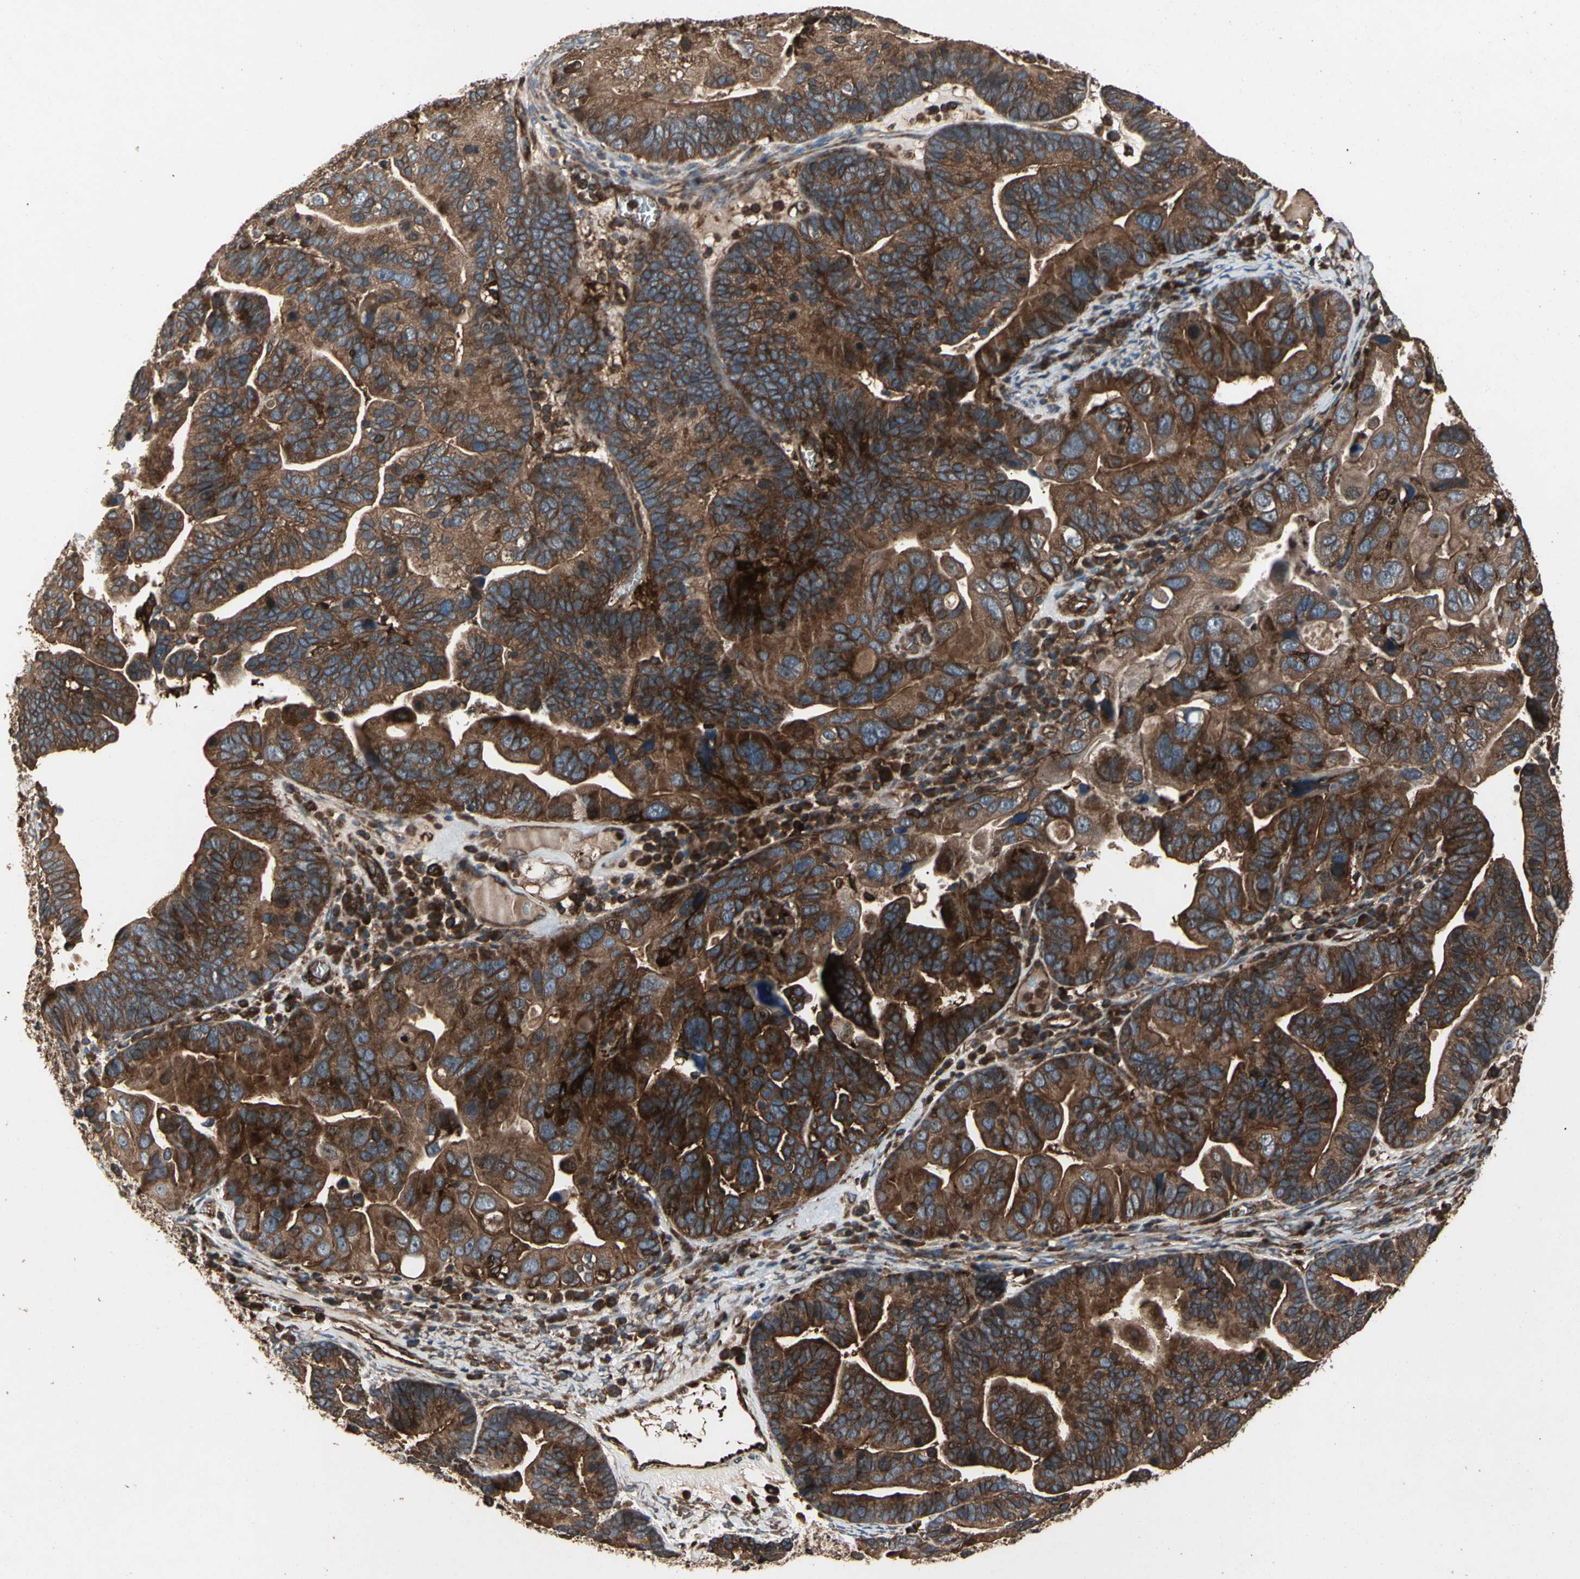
{"staining": {"intensity": "strong", "quantity": ">75%", "location": "cytoplasmic/membranous"}, "tissue": "ovarian cancer", "cell_type": "Tumor cells", "image_type": "cancer", "snomed": [{"axis": "morphology", "description": "Cystadenocarcinoma, serous, NOS"}, {"axis": "topography", "description": "Ovary"}], "caption": "Brown immunohistochemical staining in ovarian serous cystadenocarcinoma displays strong cytoplasmic/membranous expression in approximately >75% of tumor cells. (DAB IHC with brightfield microscopy, high magnification).", "gene": "AGBL2", "patient": {"sex": "female", "age": 56}}